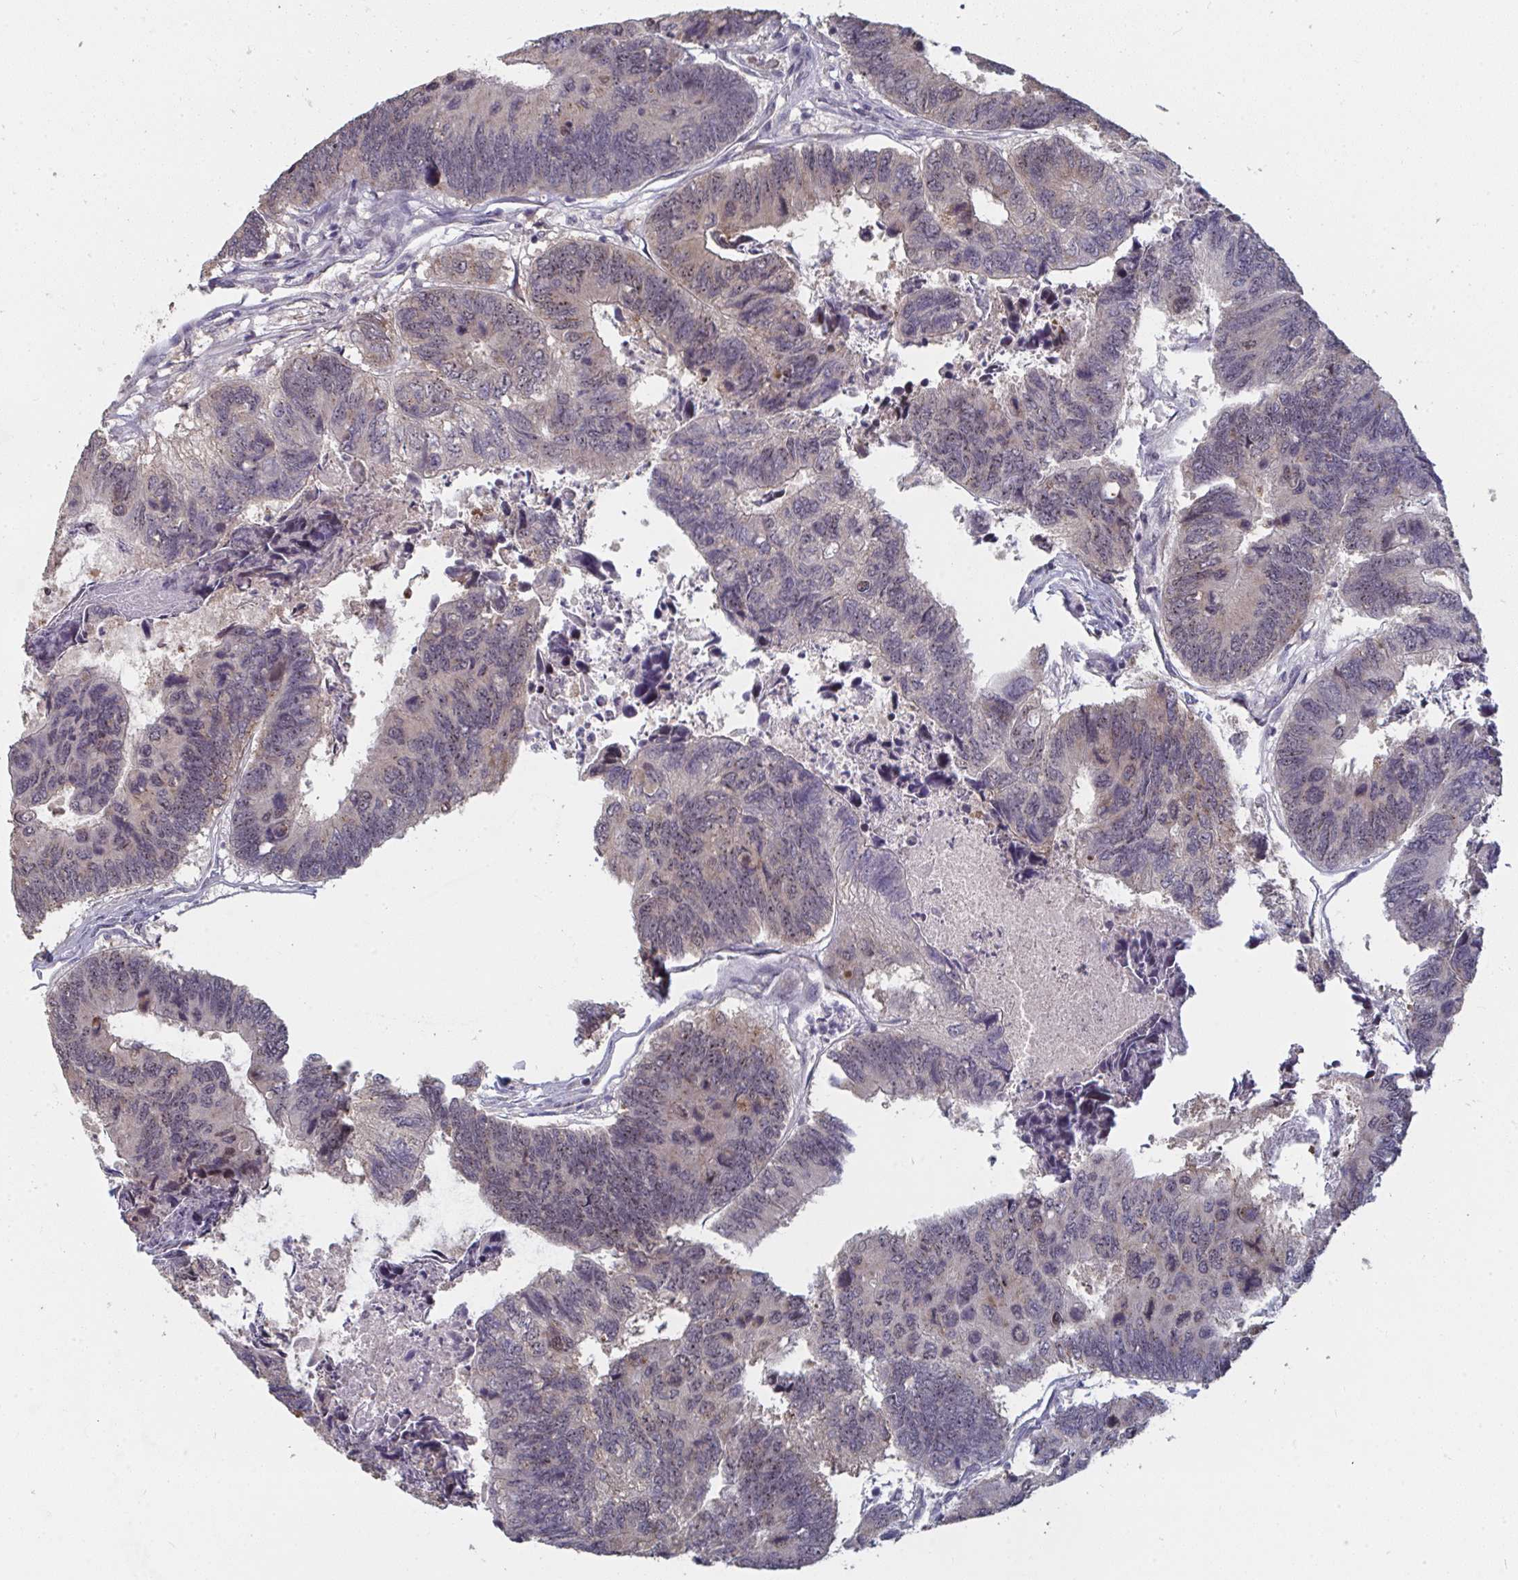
{"staining": {"intensity": "weak", "quantity": "<25%", "location": "cytoplasmic/membranous,nuclear"}, "tissue": "colorectal cancer", "cell_type": "Tumor cells", "image_type": "cancer", "snomed": [{"axis": "morphology", "description": "Adenocarcinoma, NOS"}, {"axis": "topography", "description": "Colon"}], "caption": "IHC of colorectal cancer shows no positivity in tumor cells.", "gene": "LIX1", "patient": {"sex": "female", "age": 67}}